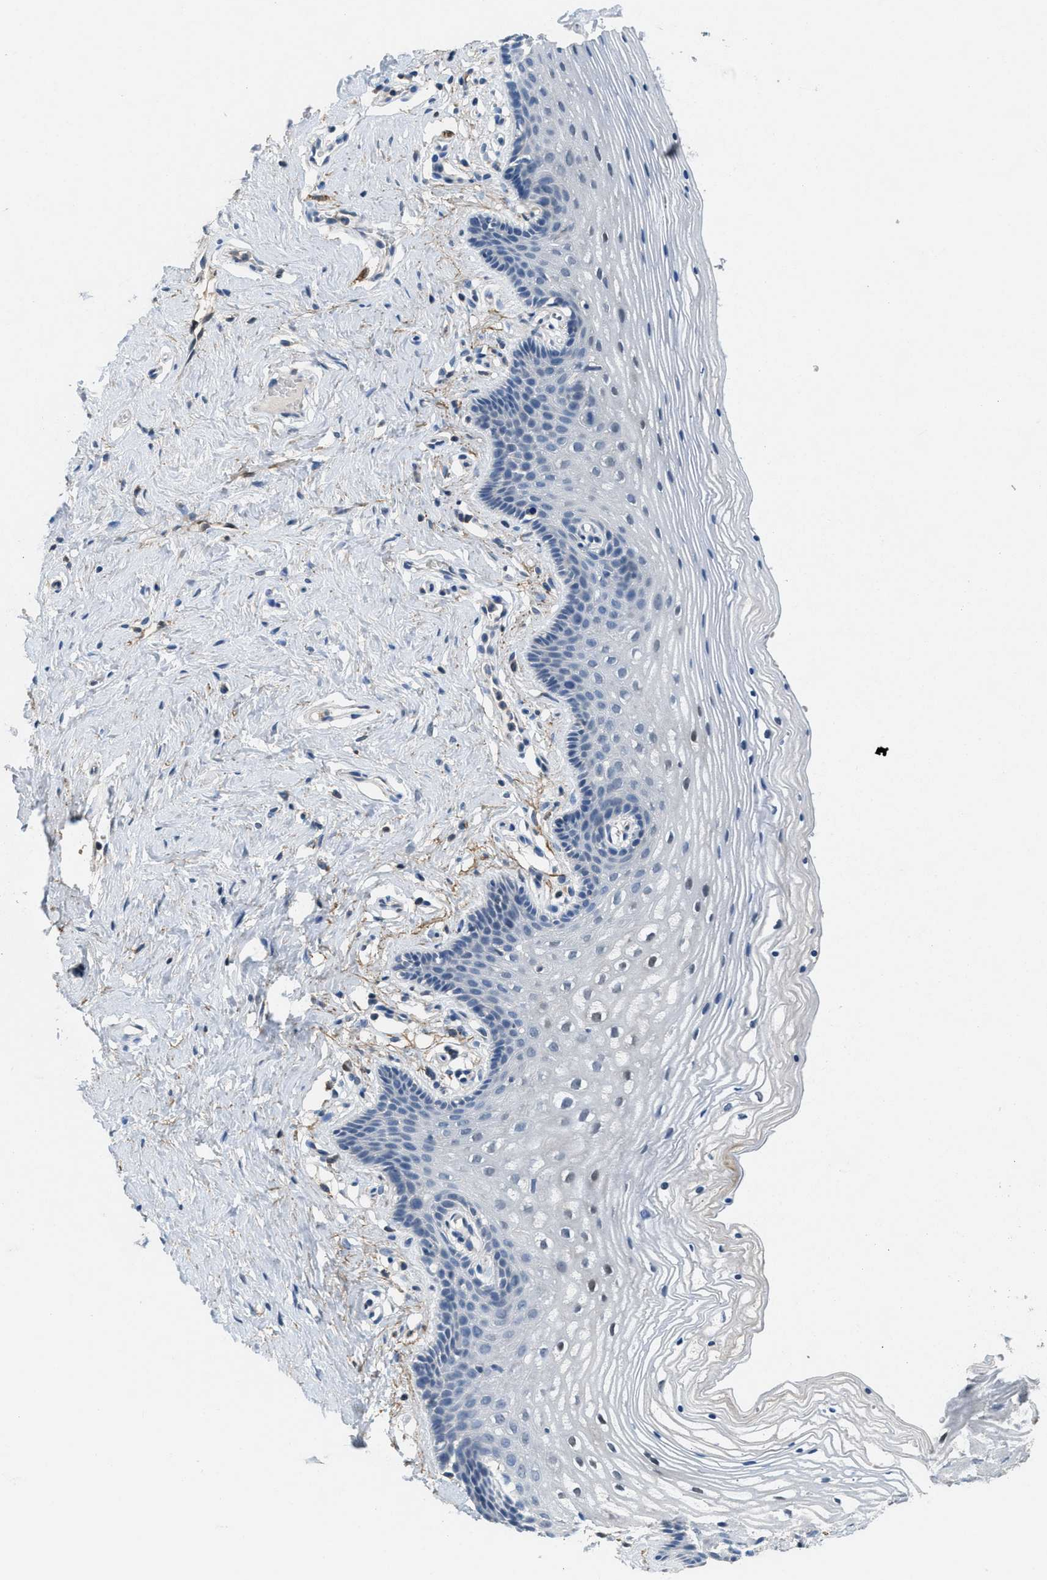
{"staining": {"intensity": "negative", "quantity": "none", "location": "none"}, "tissue": "vagina", "cell_type": "Squamous epithelial cells", "image_type": "normal", "snomed": [{"axis": "morphology", "description": "Normal tissue, NOS"}, {"axis": "topography", "description": "Vagina"}], "caption": "Micrograph shows no significant protein expression in squamous epithelial cells of unremarkable vagina. (Brightfield microscopy of DAB immunohistochemistry (IHC) at high magnification).", "gene": "DGKE", "patient": {"sex": "female", "age": 32}}